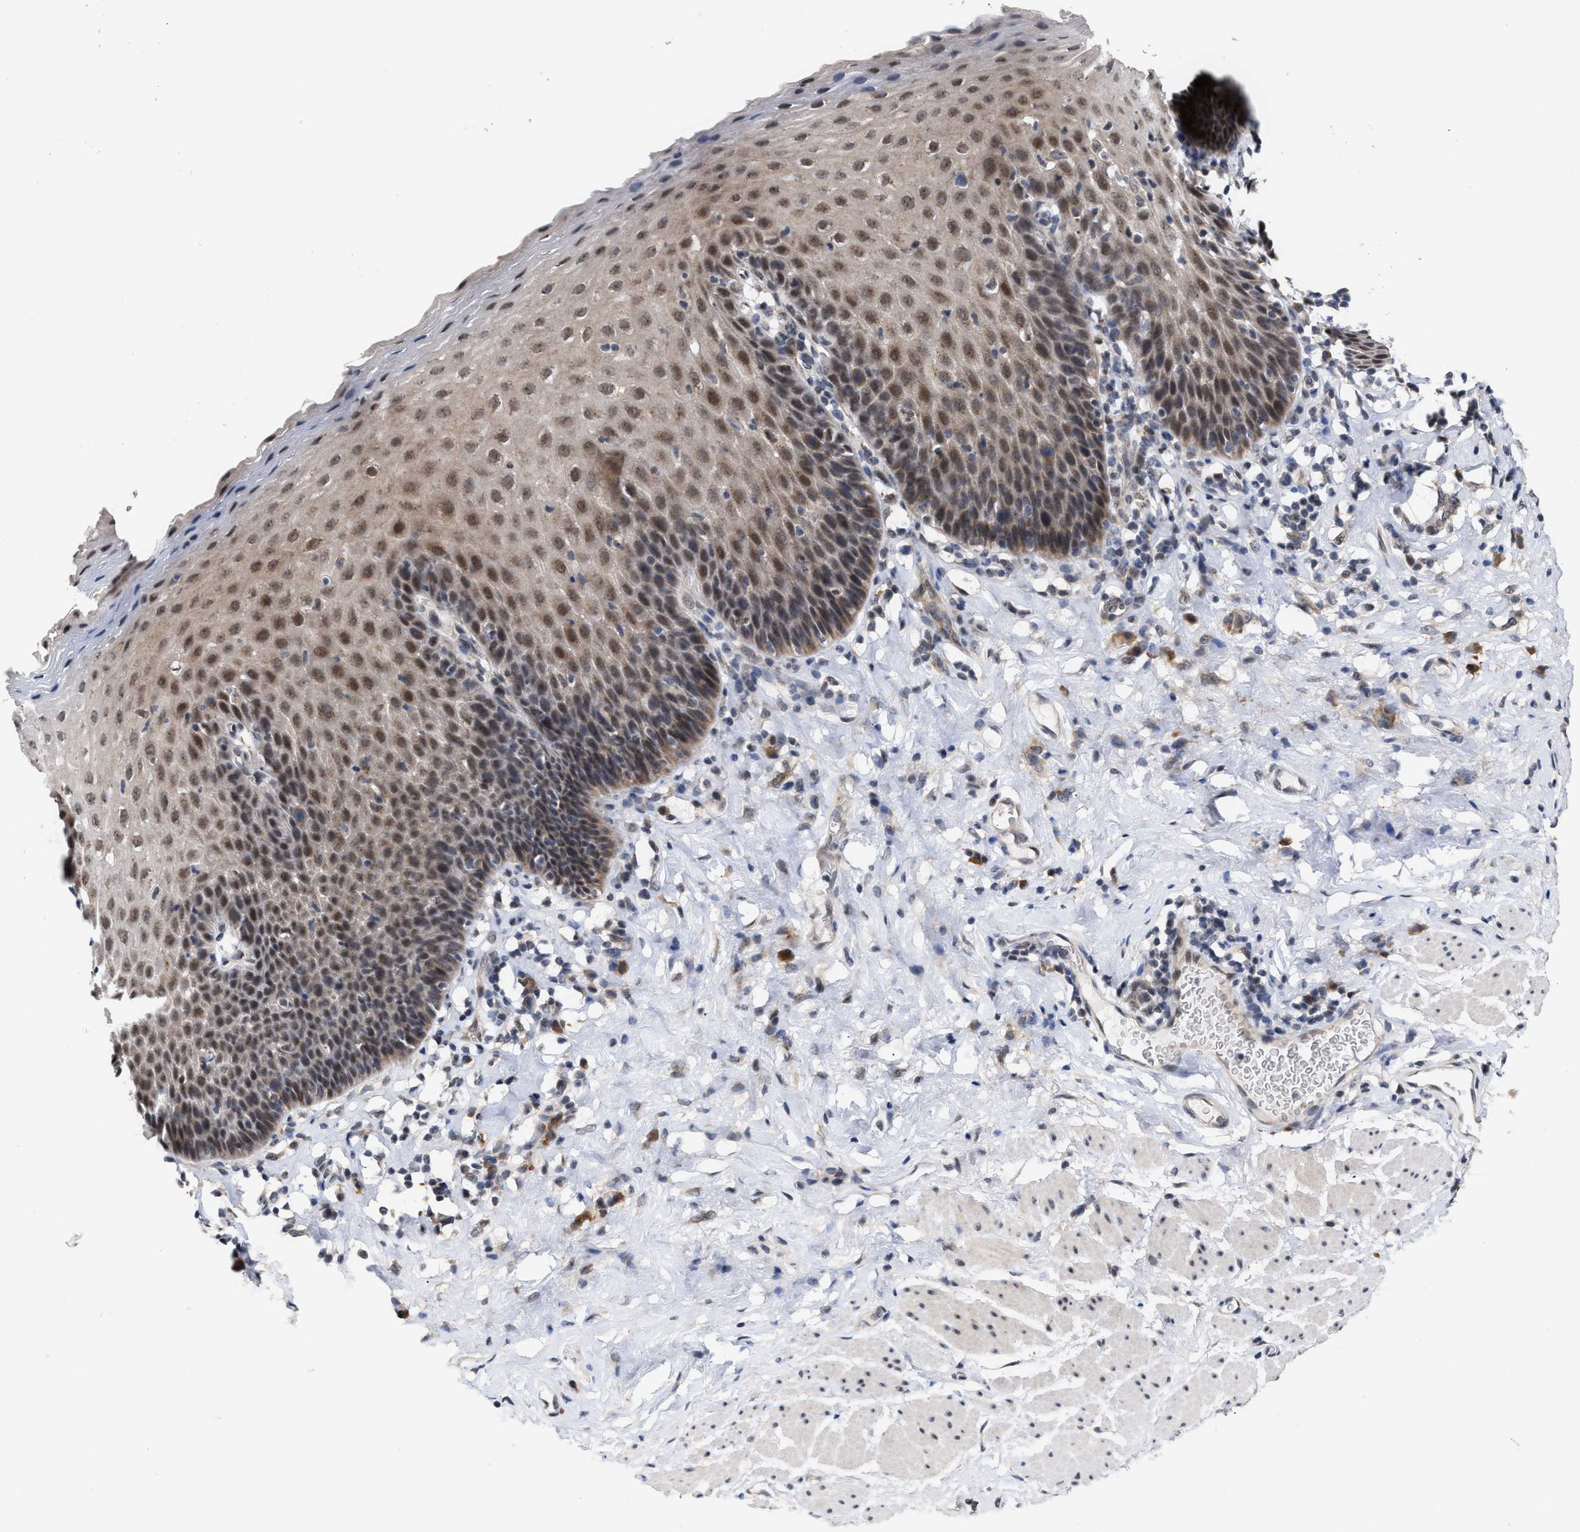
{"staining": {"intensity": "moderate", "quantity": ">75%", "location": "cytoplasmic/membranous,nuclear"}, "tissue": "esophagus", "cell_type": "Squamous epithelial cells", "image_type": "normal", "snomed": [{"axis": "morphology", "description": "Normal tissue, NOS"}, {"axis": "topography", "description": "Esophagus"}], "caption": "Brown immunohistochemical staining in normal human esophagus exhibits moderate cytoplasmic/membranous,nuclear positivity in approximately >75% of squamous epithelial cells. Nuclei are stained in blue.", "gene": "MKNK2", "patient": {"sex": "female", "age": 61}}